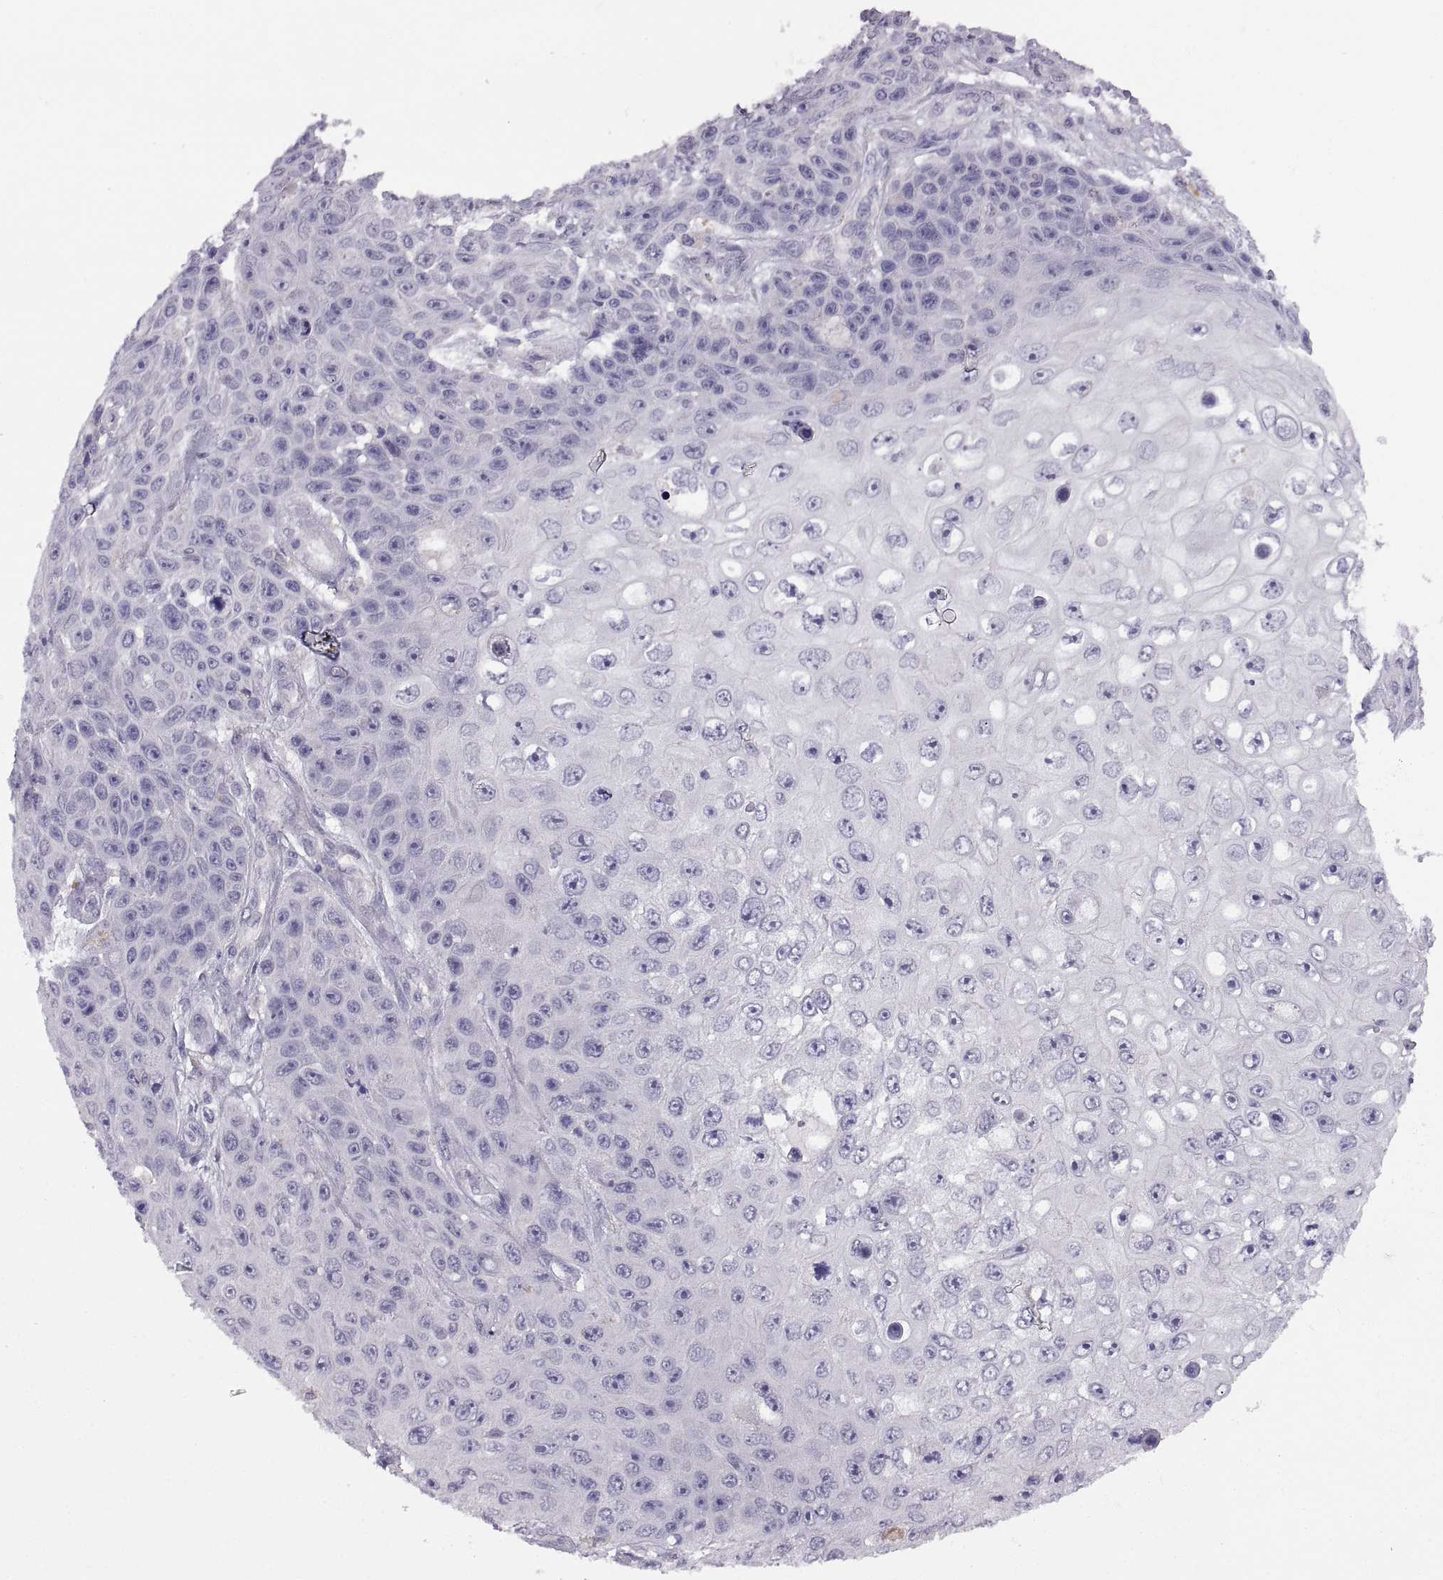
{"staining": {"intensity": "negative", "quantity": "none", "location": "none"}, "tissue": "skin cancer", "cell_type": "Tumor cells", "image_type": "cancer", "snomed": [{"axis": "morphology", "description": "Squamous cell carcinoma, NOS"}, {"axis": "topography", "description": "Skin"}], "caption": "Tumor cells are negative for protein expression in human squamous cell carcinoma (skin). The staining is performed using DAB (3,3'-diaminobenzidine) brown chromogen with nuclei counter-stained in using hematoxylin.", "gene": "MEIOC", "patient": {"sex": "male", "age": 82}}